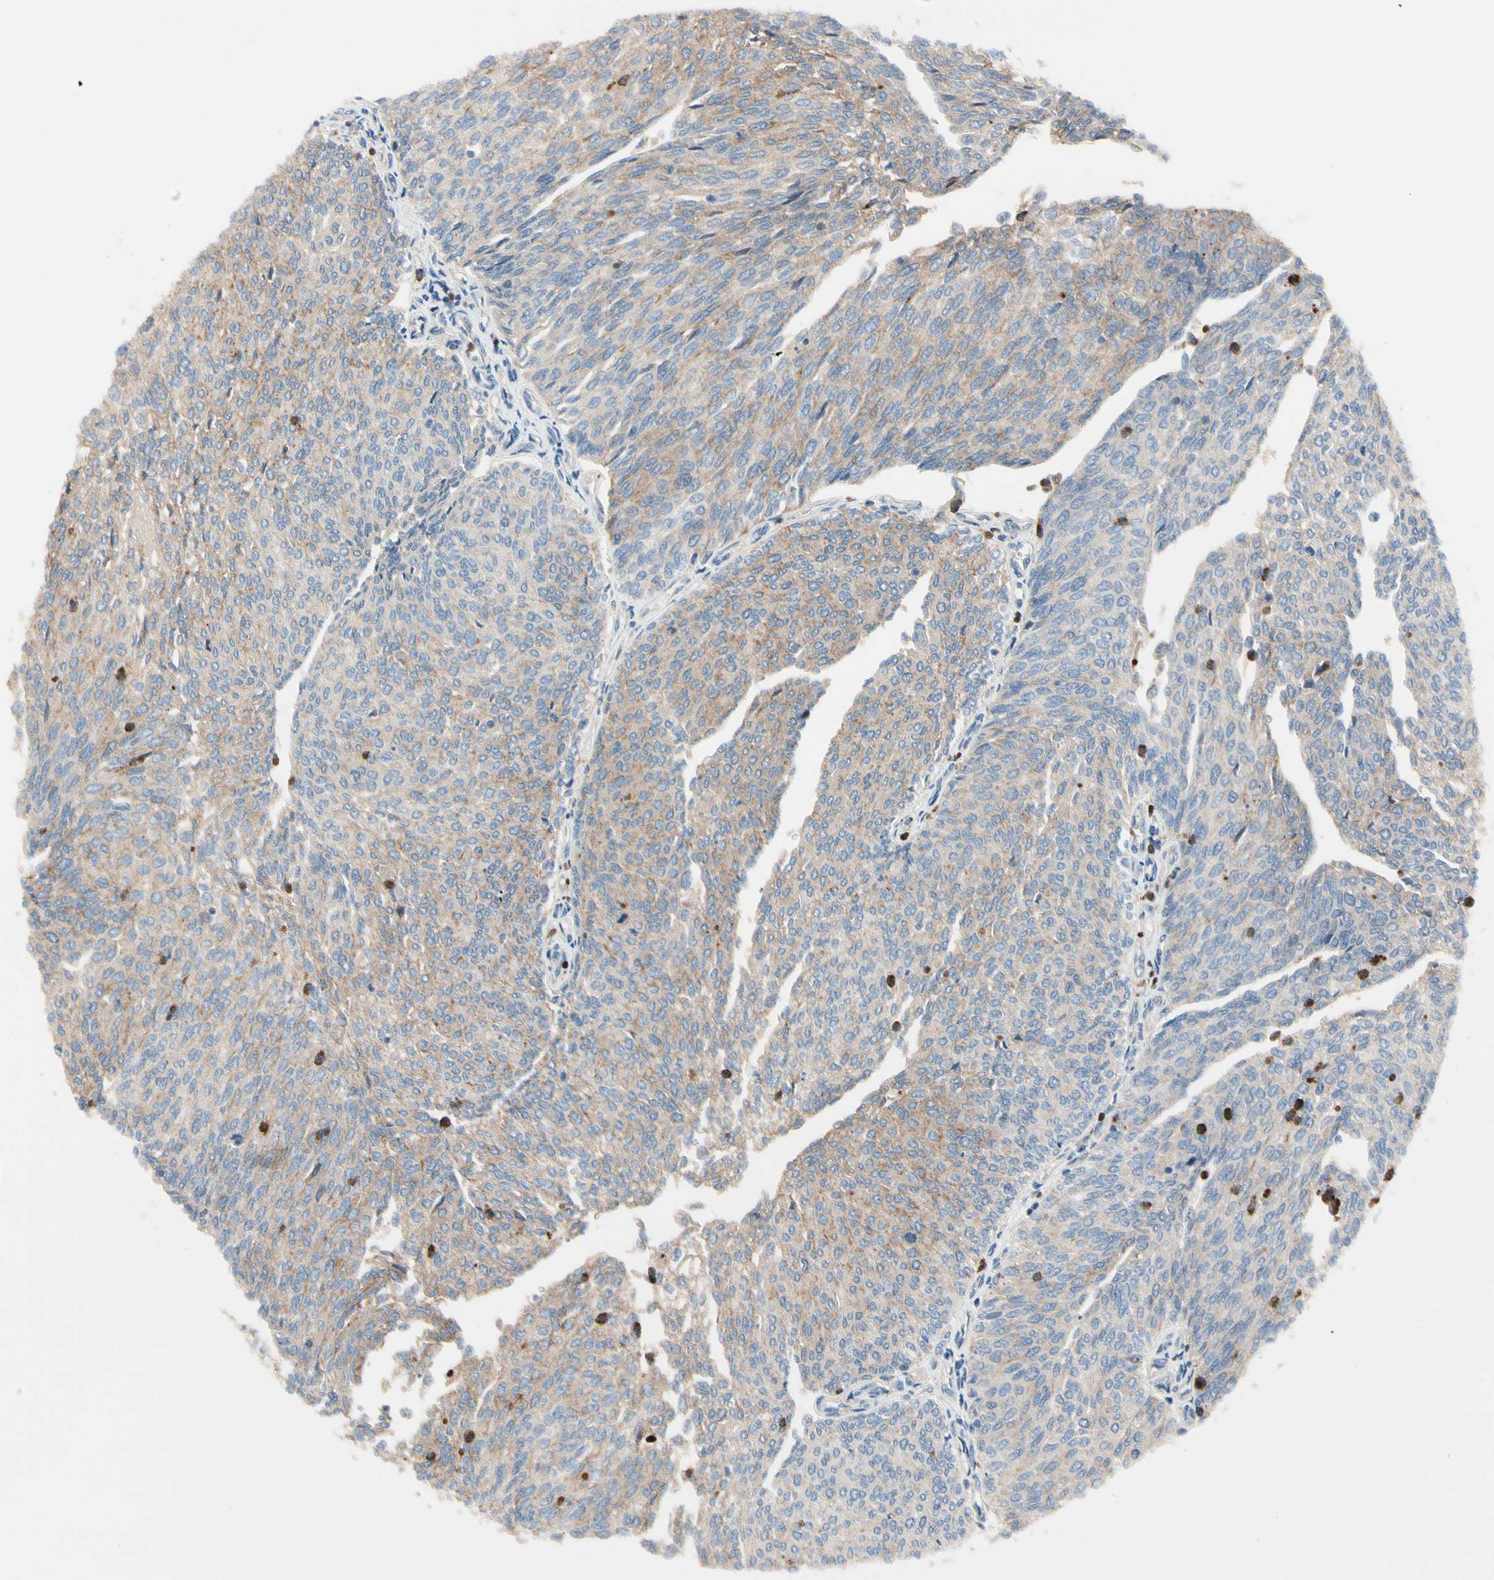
{"staining": {"intensity": "weak", "quantity": ">75%", "location": "cytoplasmic/membranous"}, "tissue": "urothelial cancer", "cell_type": "Tumor cells", "image_type": "cancer", "snomed": [{"axis": "morphology", "description": "Urothelial carcinoma, Low grade"}, {"axis": "topography", "description": "Urinary bladder"}], "caption": "Protein expression analysis of human urothelial carcinoma (low-grade) reveals weak cytoplasmic/membranous expression in approximately >75% of tumor cells.", "gene": "HJURP", "patient": {"sex": "female", "age": 79}}